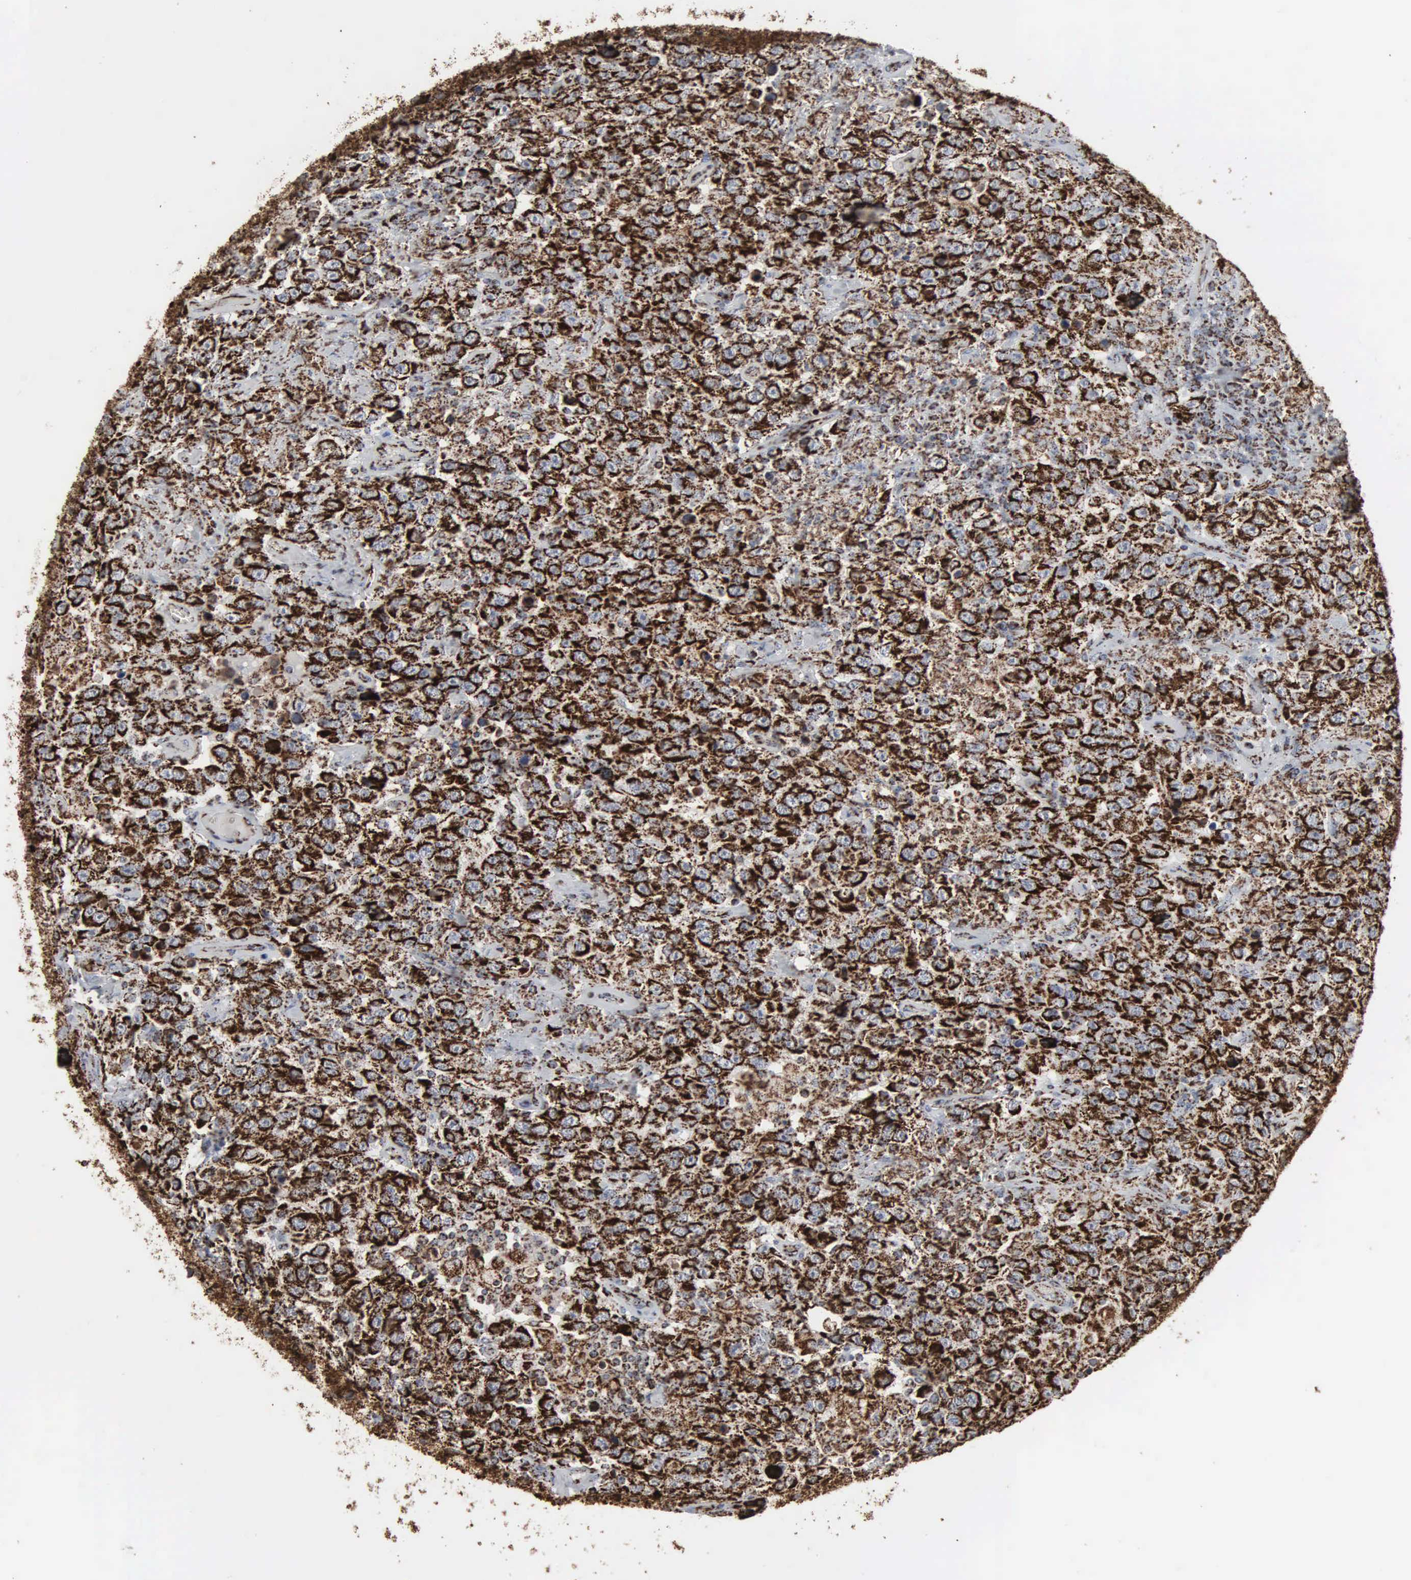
{"staining": {"intensity": "strong", "quantity": ">75%", "location": "cytoplasmic/membranous"}, "tissue": "testis cancer", "cell_type": "Tumor cells", "image_type": "cancer", "snomed": [{"axis": "morphology", "description": "Seminoma, NOS"}, {"axis": "topography", "description": "Testis"}], "caption": "Protein staining shows strong cytoplasmic/membranous staining in approximately >75% of tumor cells in testis cancer (seminoma).", "gene": "HSPA9", "patient": {"sex": "male", "age": 41}}